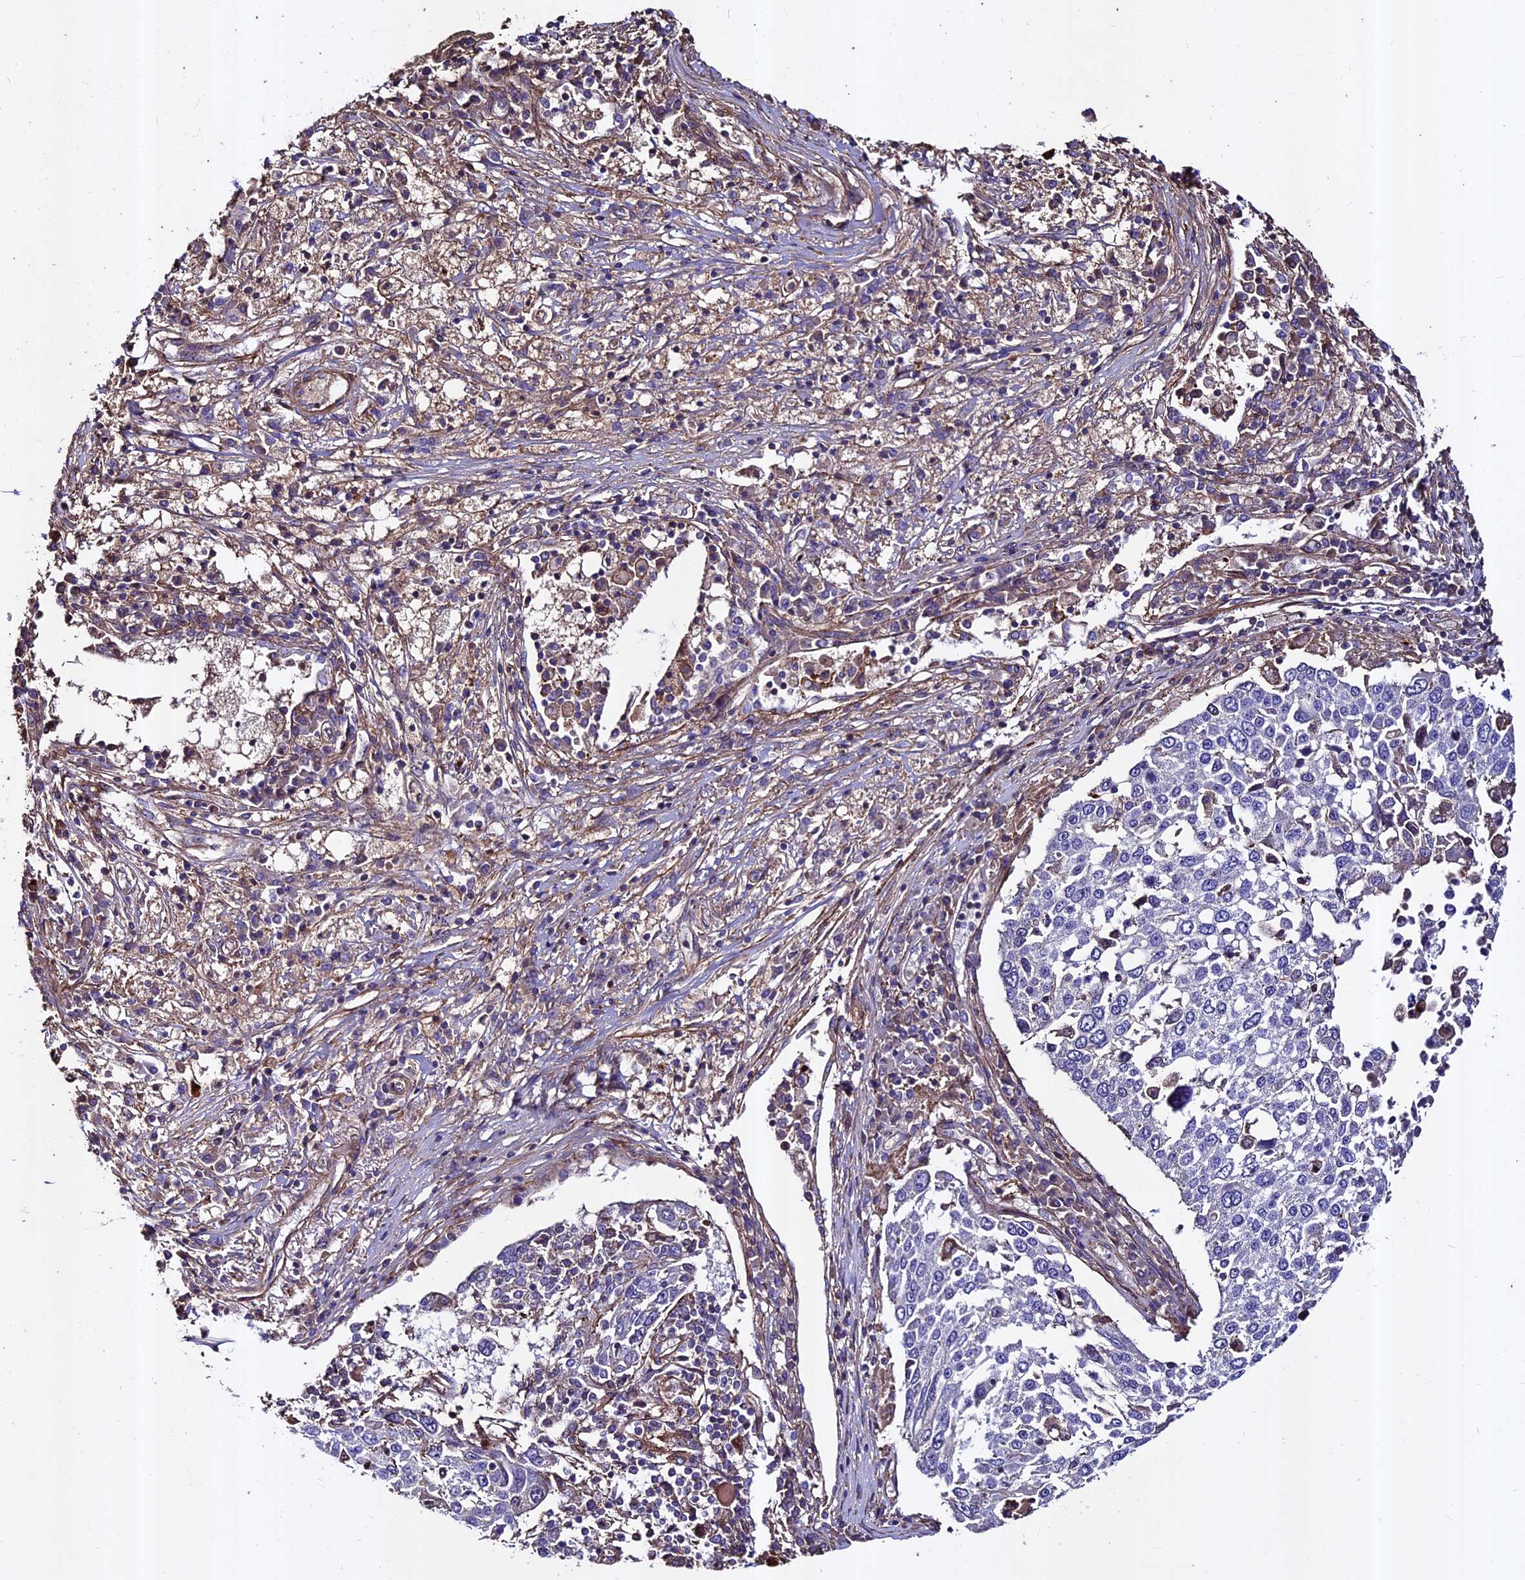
{"staining": {"intensity": "negative", "quantity": "none", "location": "none"}, "tissue": "lung cancer", "cell_type": "Tumor cells", "image_type": "cancer", "snomed": [{"axis": "morphology", "description": "Squamous cell carcinoma, NOS"}, {"axis": "topography", "description": "Lung"}], "caption": "Tumor cells are negative for protein expression in human lung cancer (squamous cell carcinoma). Brightfield microscopy of IHC stained with DAB (brown) and hematoxylin (blue), captured at high magnification.", "gene": "EVA1B", "patient": {"sex": "male", "age": 65}}